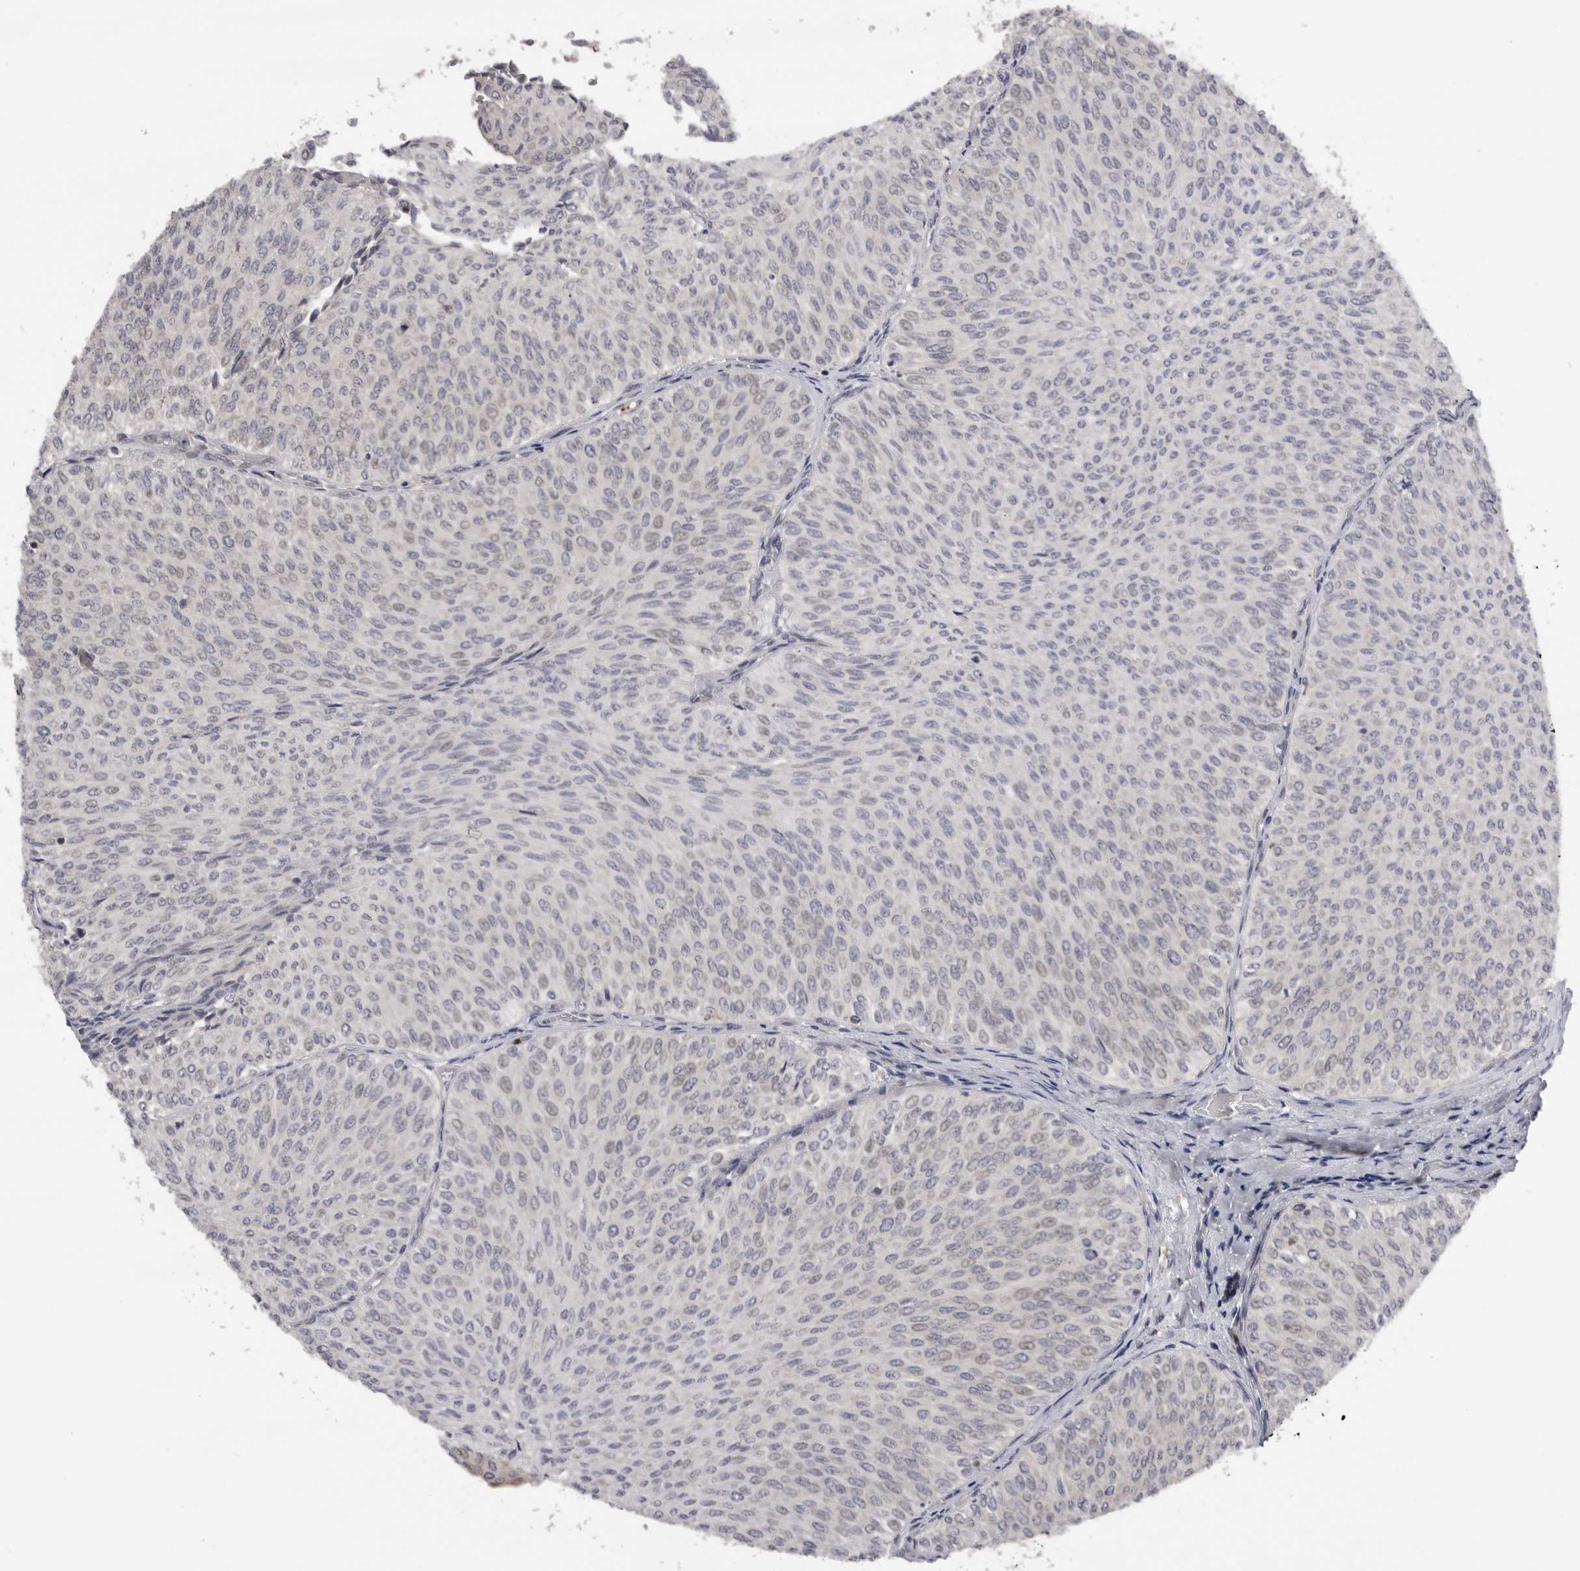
{"staining": {"intensity": "negative", "quantity": "none", "location": "none"}, "tissue": "urothelial cancer", "cell_type": "Tumor cells", "image_type": "cancer", "snomed": [{"axis": "morphology", "description": "Urothelial carcinoma, Low grade"}, {"axis": "topography", "description": "Urinary bladder"}], "caption": "An IHC image of low-grade urothelial carcinoma is shown. There is no staining in tumor cells of low-grade urothelial carcinoma.", "gene": "KIF2B", "patient": {"sex": "male", "age": 78}}